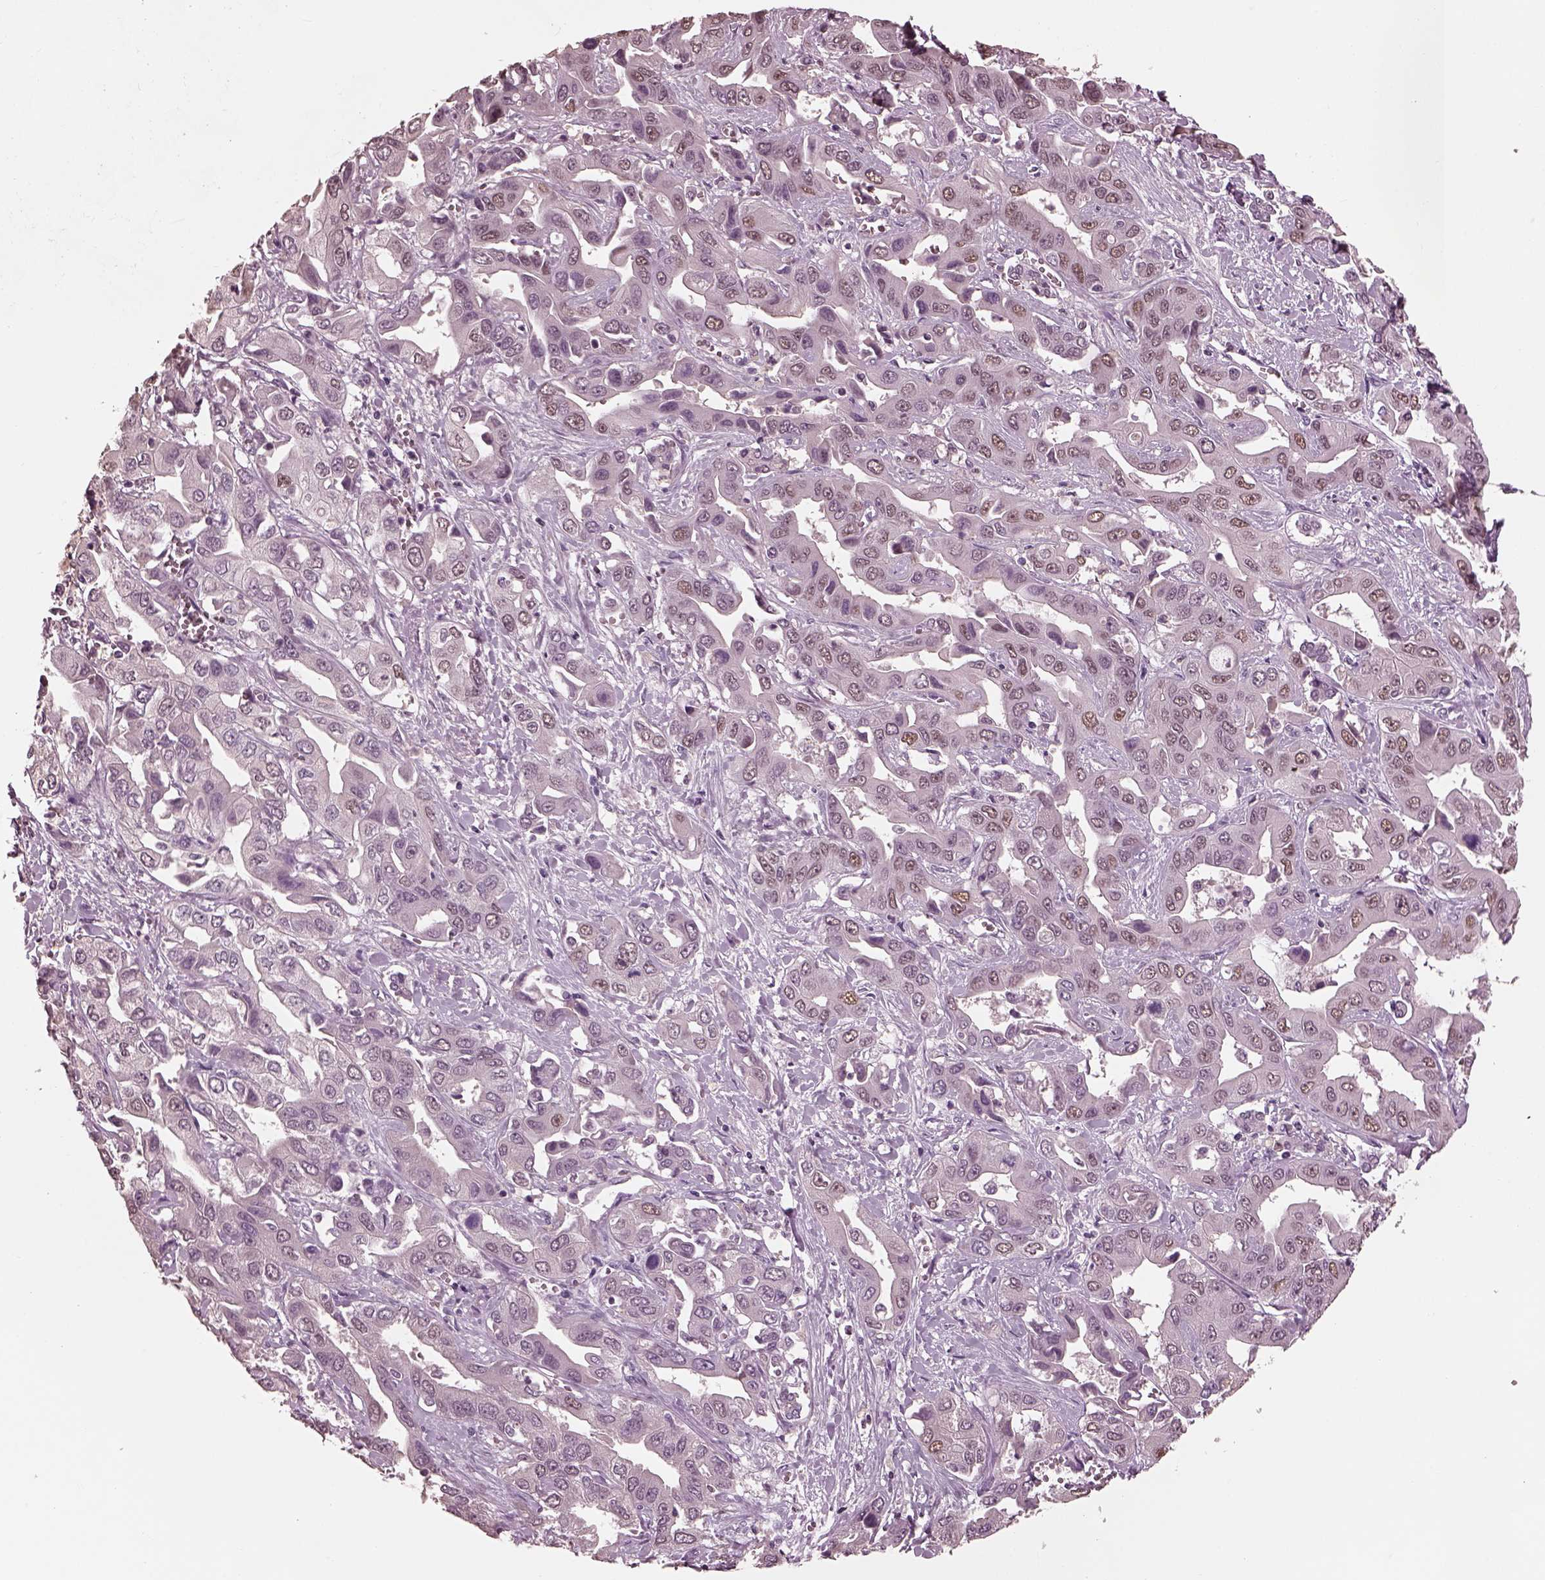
{"staining": {"intensity": "weak", "quantity": "<25%", "location": "nuclear"}, "tissue": "liver cancer", "cell_type": "Tumor cells", "image_type": "cancer", "snomed": [{"axis": "morphology", "description": "Cholangiocarcinoma"}, {"axis": "topography", "description": "Liver"}], "caption": "The IHC histopathology image has no significant expression in tumor cells of liver cholangiocarcinoma tissue.", "gene": "TSKS", "patient": {"sex": "female", "age": 52}}